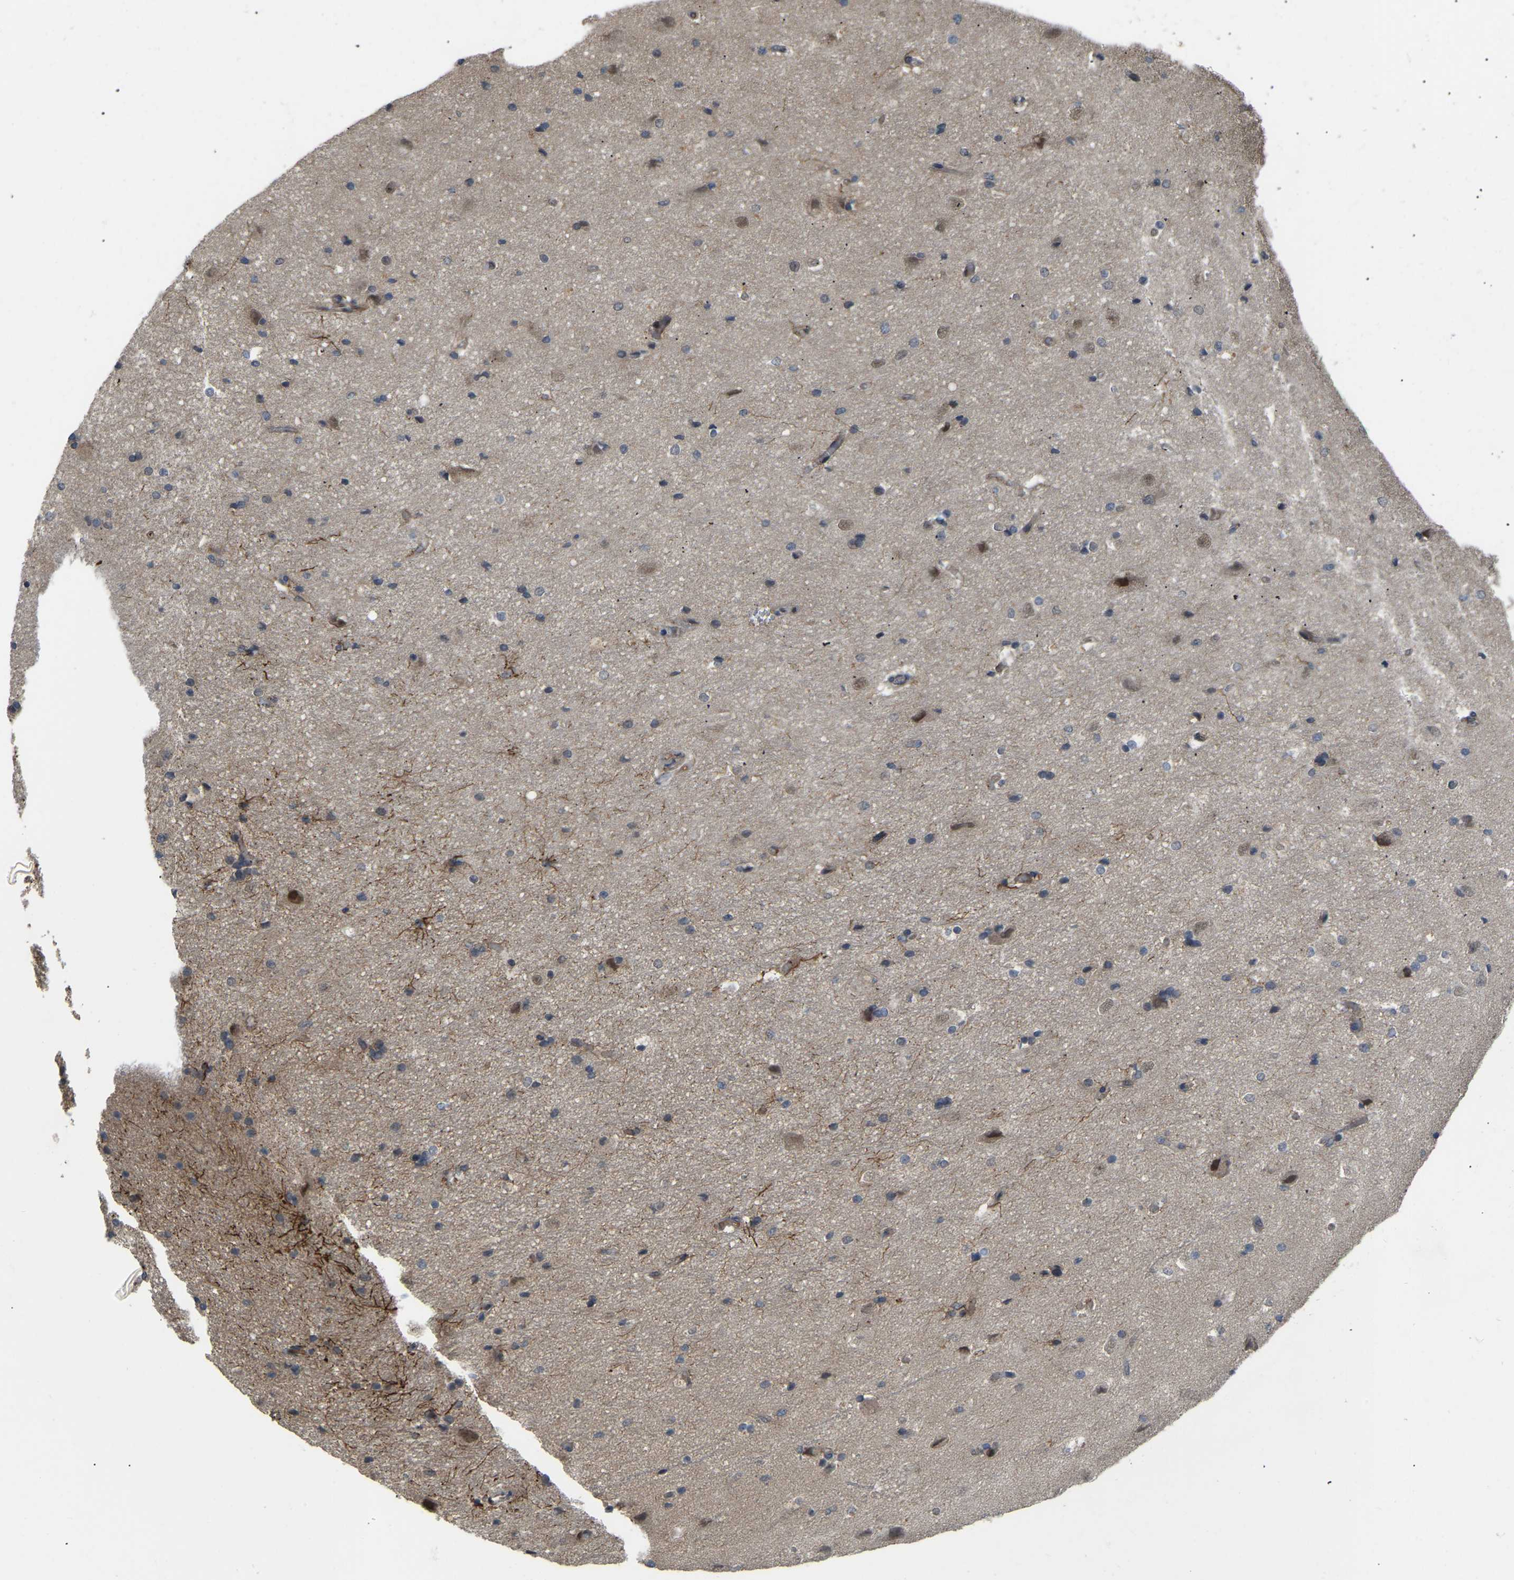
{"staining": {"intensity": "moderate", "quantity": "<25%", "location": "cytoplasmic/membranous"}, "tissue": "hippocampus", "cell_type": "Glial cells", "image_type": "normal", "snomed": [{"axis": "morphology", "description": "Normal tissue, NOS"}, {"axis": "topography", "description": "Hippocampus"}], "caption": "A brown stain shows moderate cytoplasmic/membranous positivity of a protein in glial cells of benign hippocampus.", "gene": "LIMK2", "patient": {"sex": "female", "age": 19}}